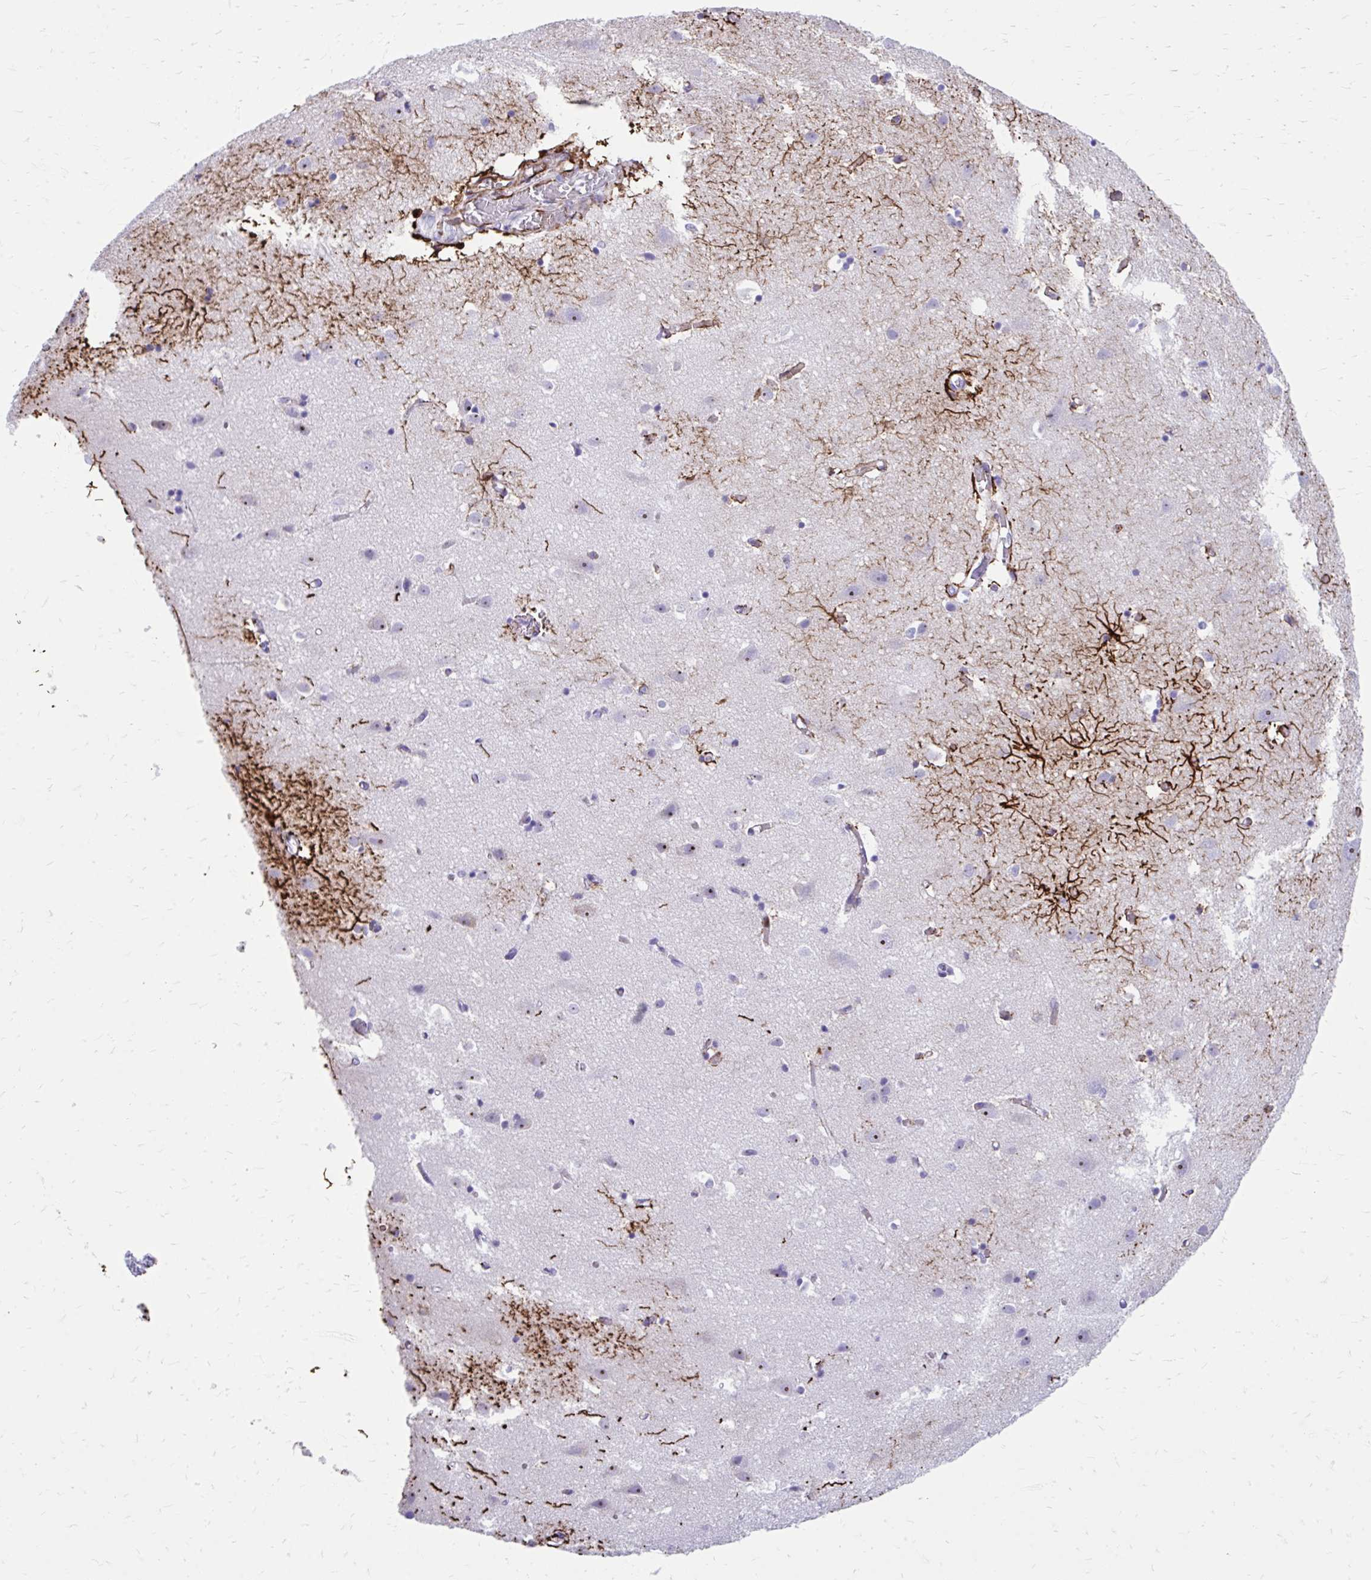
{"staining": {"intensity": "negative", "quantity": "none", "location": "none"}, "tissue": "cerebral cortex", "cell_type": "Endothelial cells", "image_type": "normal", "snomed": [{"axis": "morphology", "description": "Normal tissue, NOS"}, {"axis": "topography", "description": "Cerebral cortex"}], "caption": "Immunohistochemistry image of benign cerebral cortex: human cerebral cortex stained with DAB (3,3'-diaminobenzidine) reveals no significant protein expression in endothelial cells.", "gene": "ZNF699", "patient": {"sex": "male", "age": 70}}